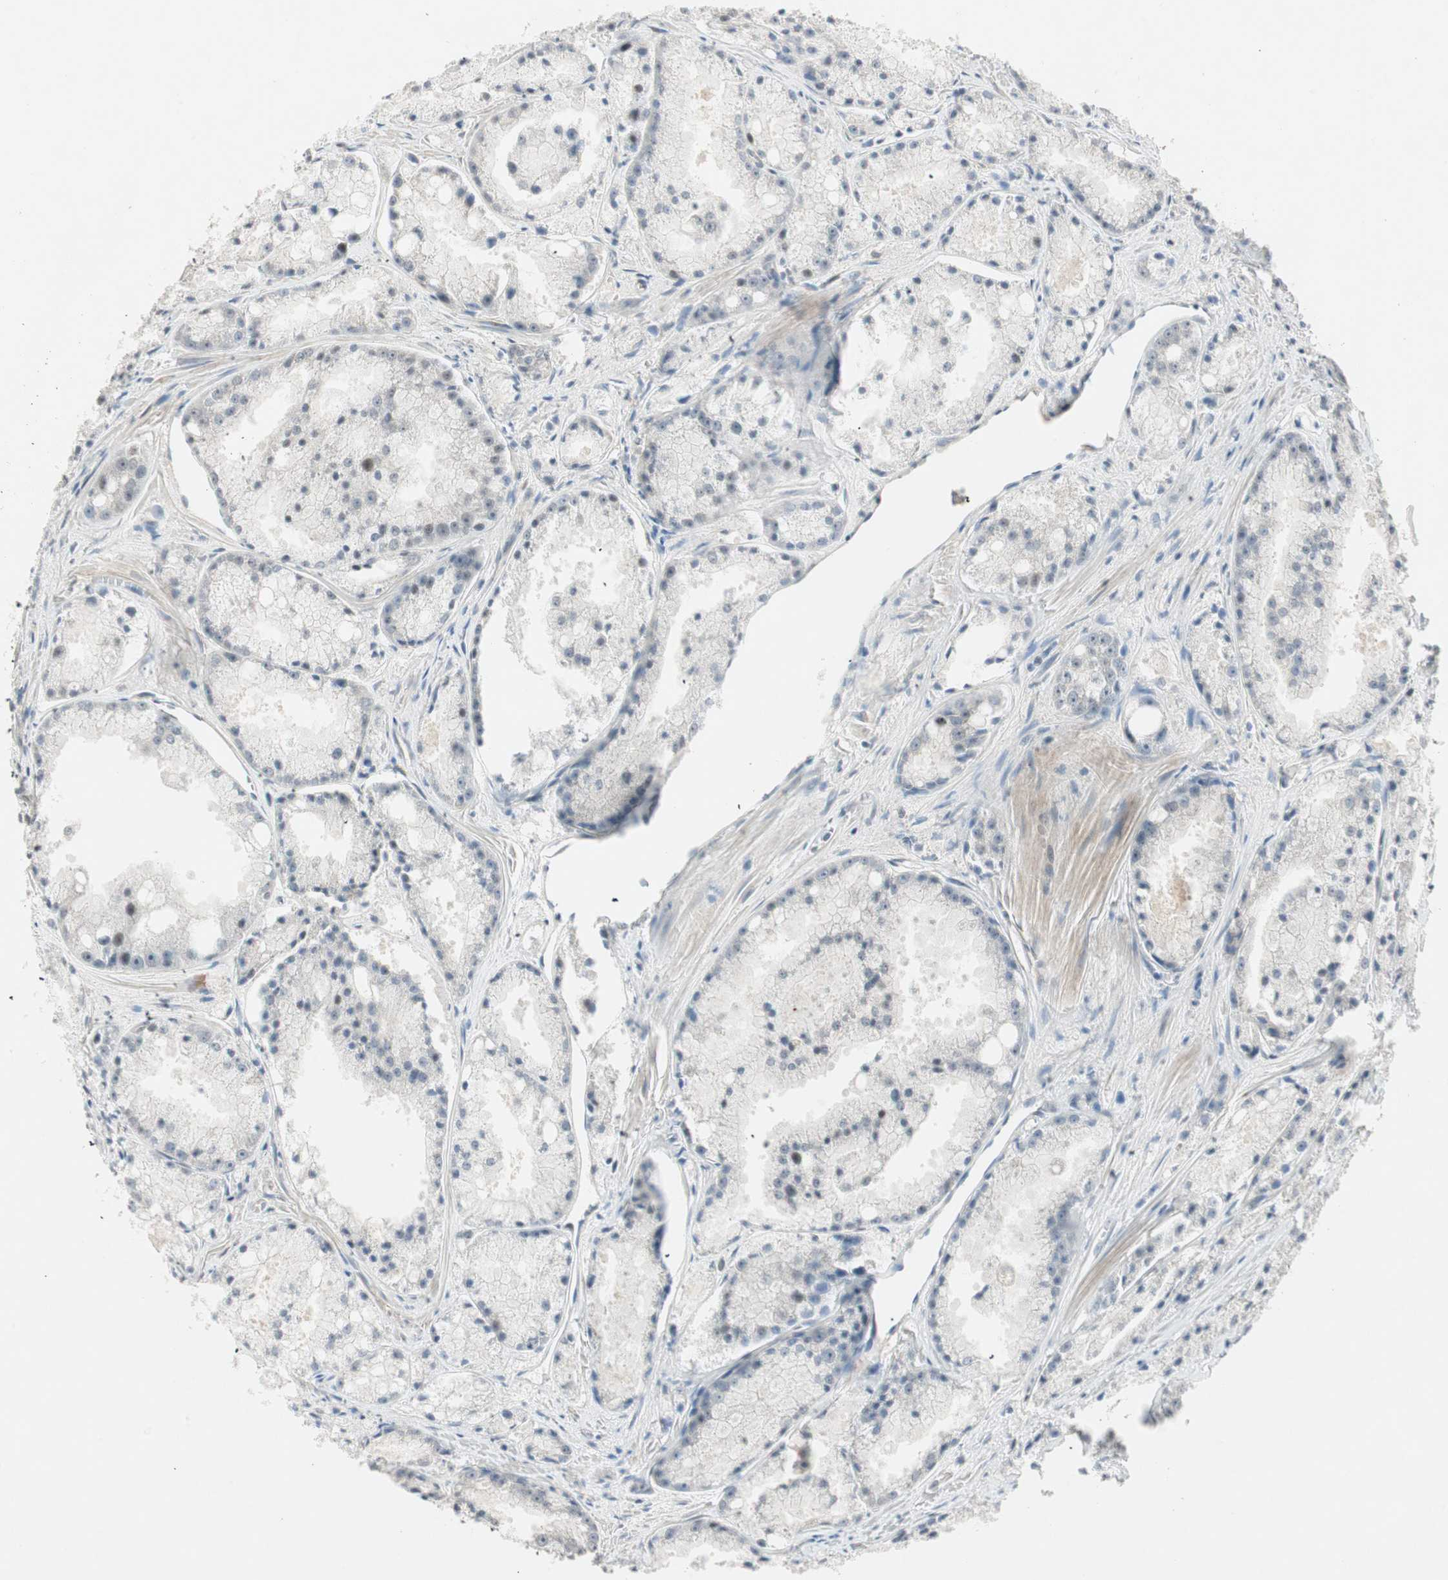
{"staining": {"intensity": "weak", "quantity": "<25%", "location": "nuclear"}, "tissue": "prostate cancer", "cell_type": "Tumor cells", "image_type": "cancer", "snomed": [{"axis": "morphology", "description": "Adenocarcinoma, Low grade"}, {"axis": "topography", "description": "Prostate"}], "caption": "Tumor cells are negative for brown protein staining in prostate cancer. (Stains: DAB (3,3'-diaminobenzidine) immunohistochemistry (IHC) with hematoxylin counter stain, Microscopy: brightfield microscopy at high magnification).", "gene": "ACSL5", "patient": {"sex": "male", "age": 64}}